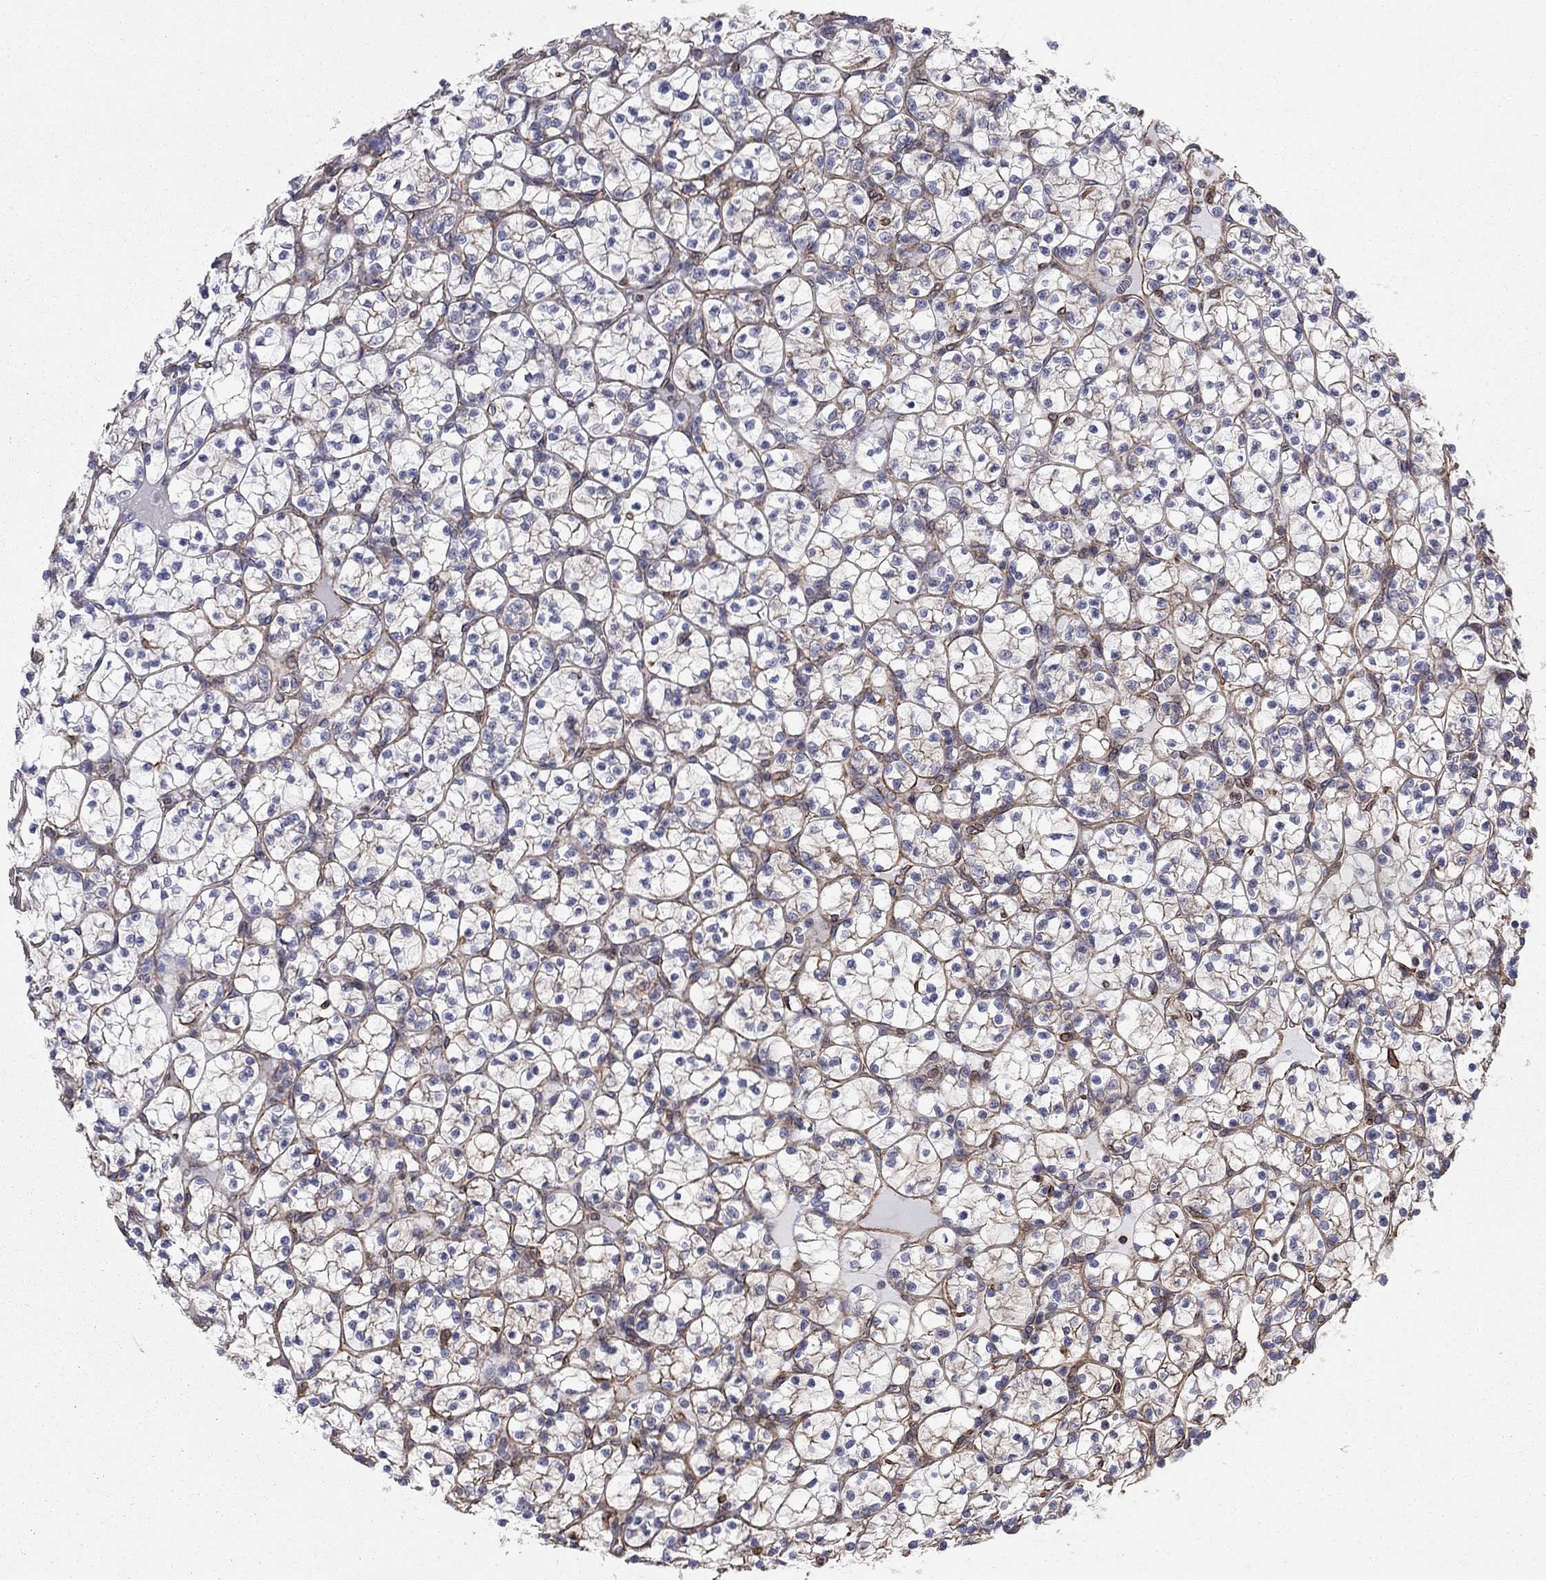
{"staining": {"intensity": "moderate", "quantity": "25%-75%", "location": "cytoplasmic/membranous"}, "tissue": "renal cancer", "cell_type": "Tumor cells", "image_type": "cancer", "snomed": [{"axis": "morphology", "description": "Adenocarcinoma, NOS"}, {"axis": "topography", "description": "Kidney"}], "caption": "An immunohistochemistry photomicrograph of neoplastic tissue is shown. Protein staining in brown highlights moderate cytoplasmic/membranous positivity in renal adenocarcinoma within tumor cells.", "gene": "BICDL2", "patient": {"sex": "female", "age": 89}}